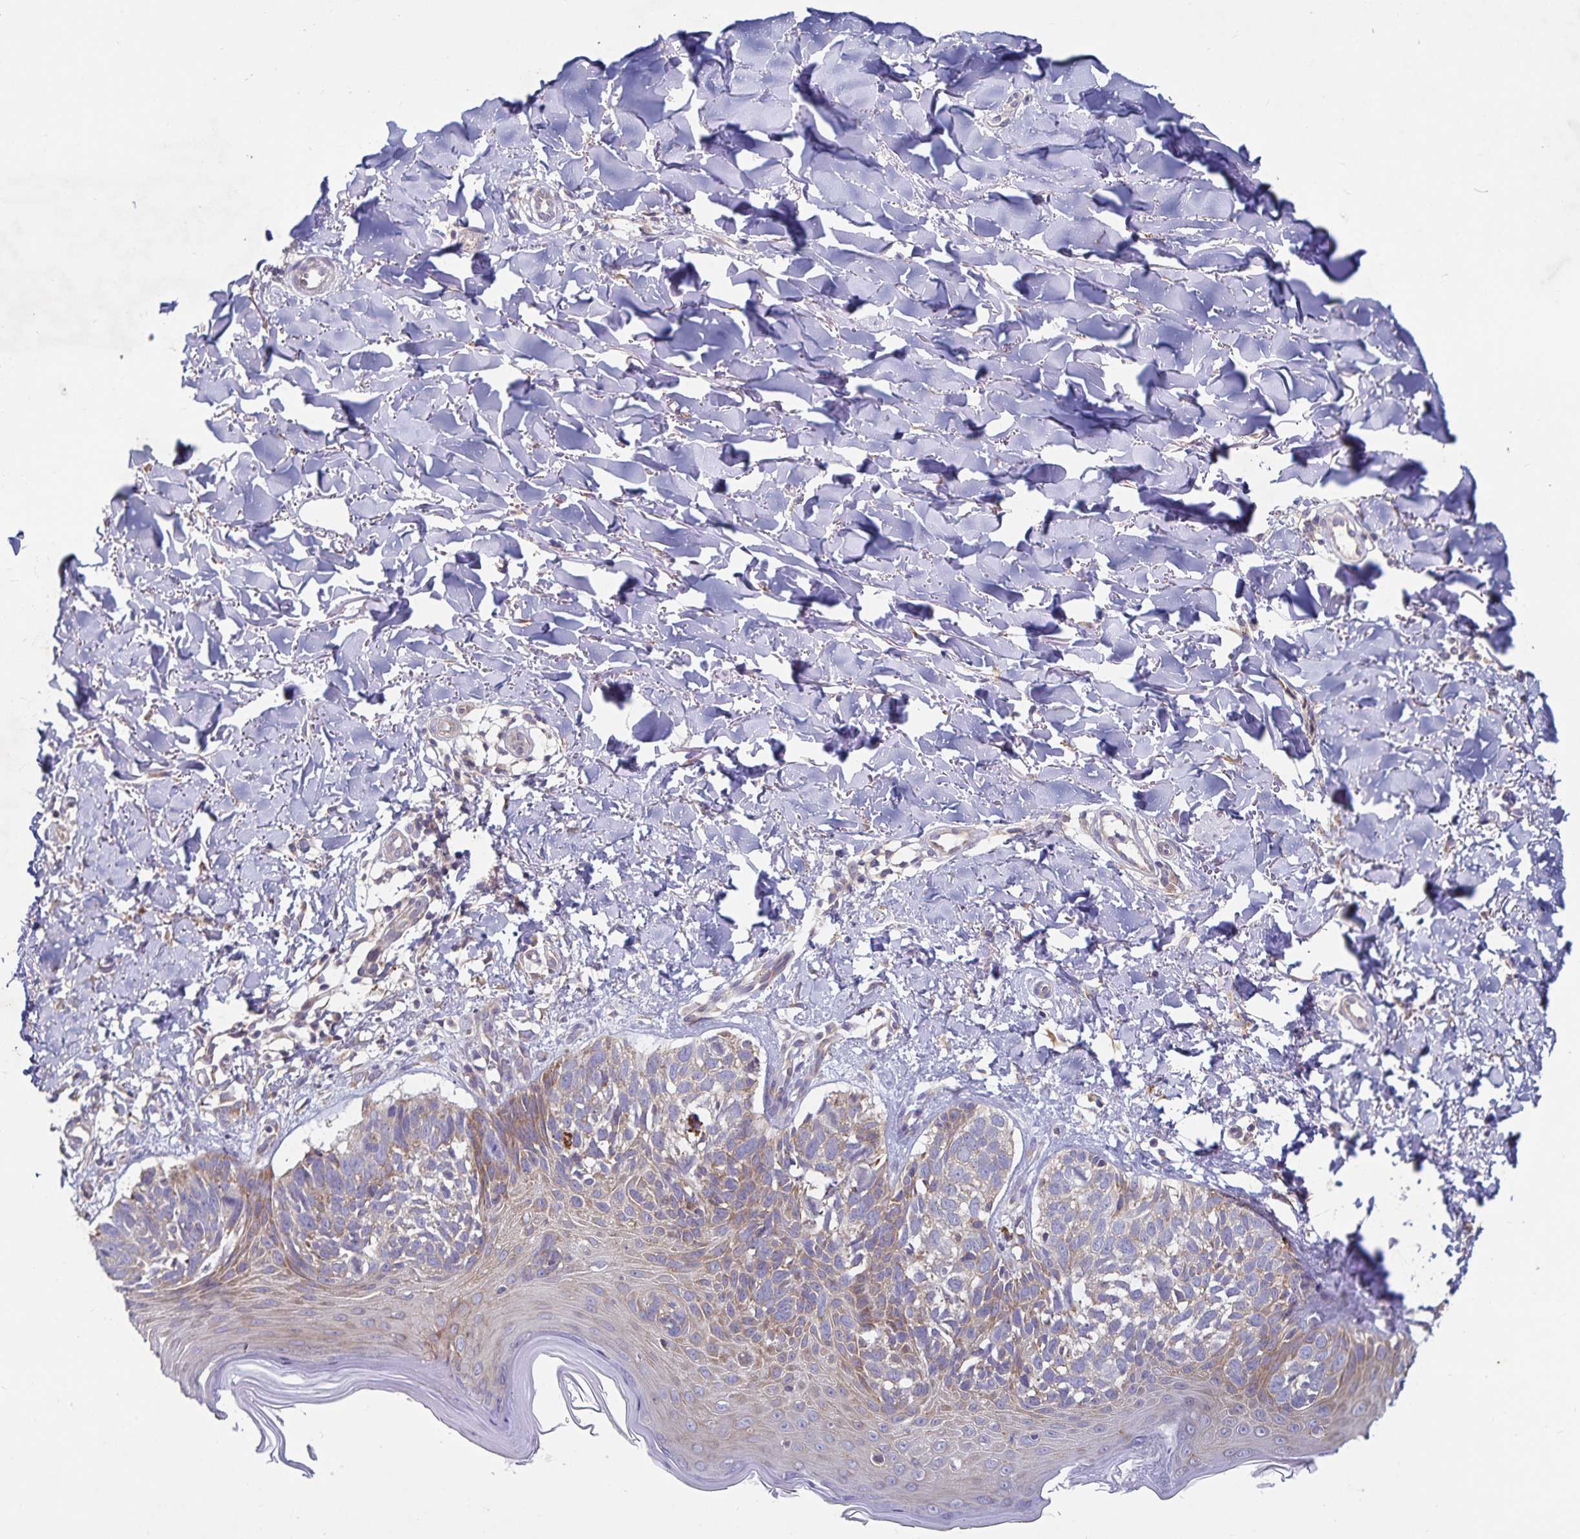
{"staining": {"intensity": "weak", "quantity": "25%-75%", "location": "cytoplasmic/membranous"}, "tissue": "skin cancer", "cell_type": "Tumor cells", "image_type": "cancer", "snomed": [{"axis": "morphology", "description": "Basal cell carcinoma"}, {"axis": "topography", "description": "Skin"}], "caption": "A brown stain labels weak cytoplasmic/membranous positivity of a protein in human skin cancer tumor cells.", "gene": "FAM120A", "patient": {"sex": "female", "age": 45}}